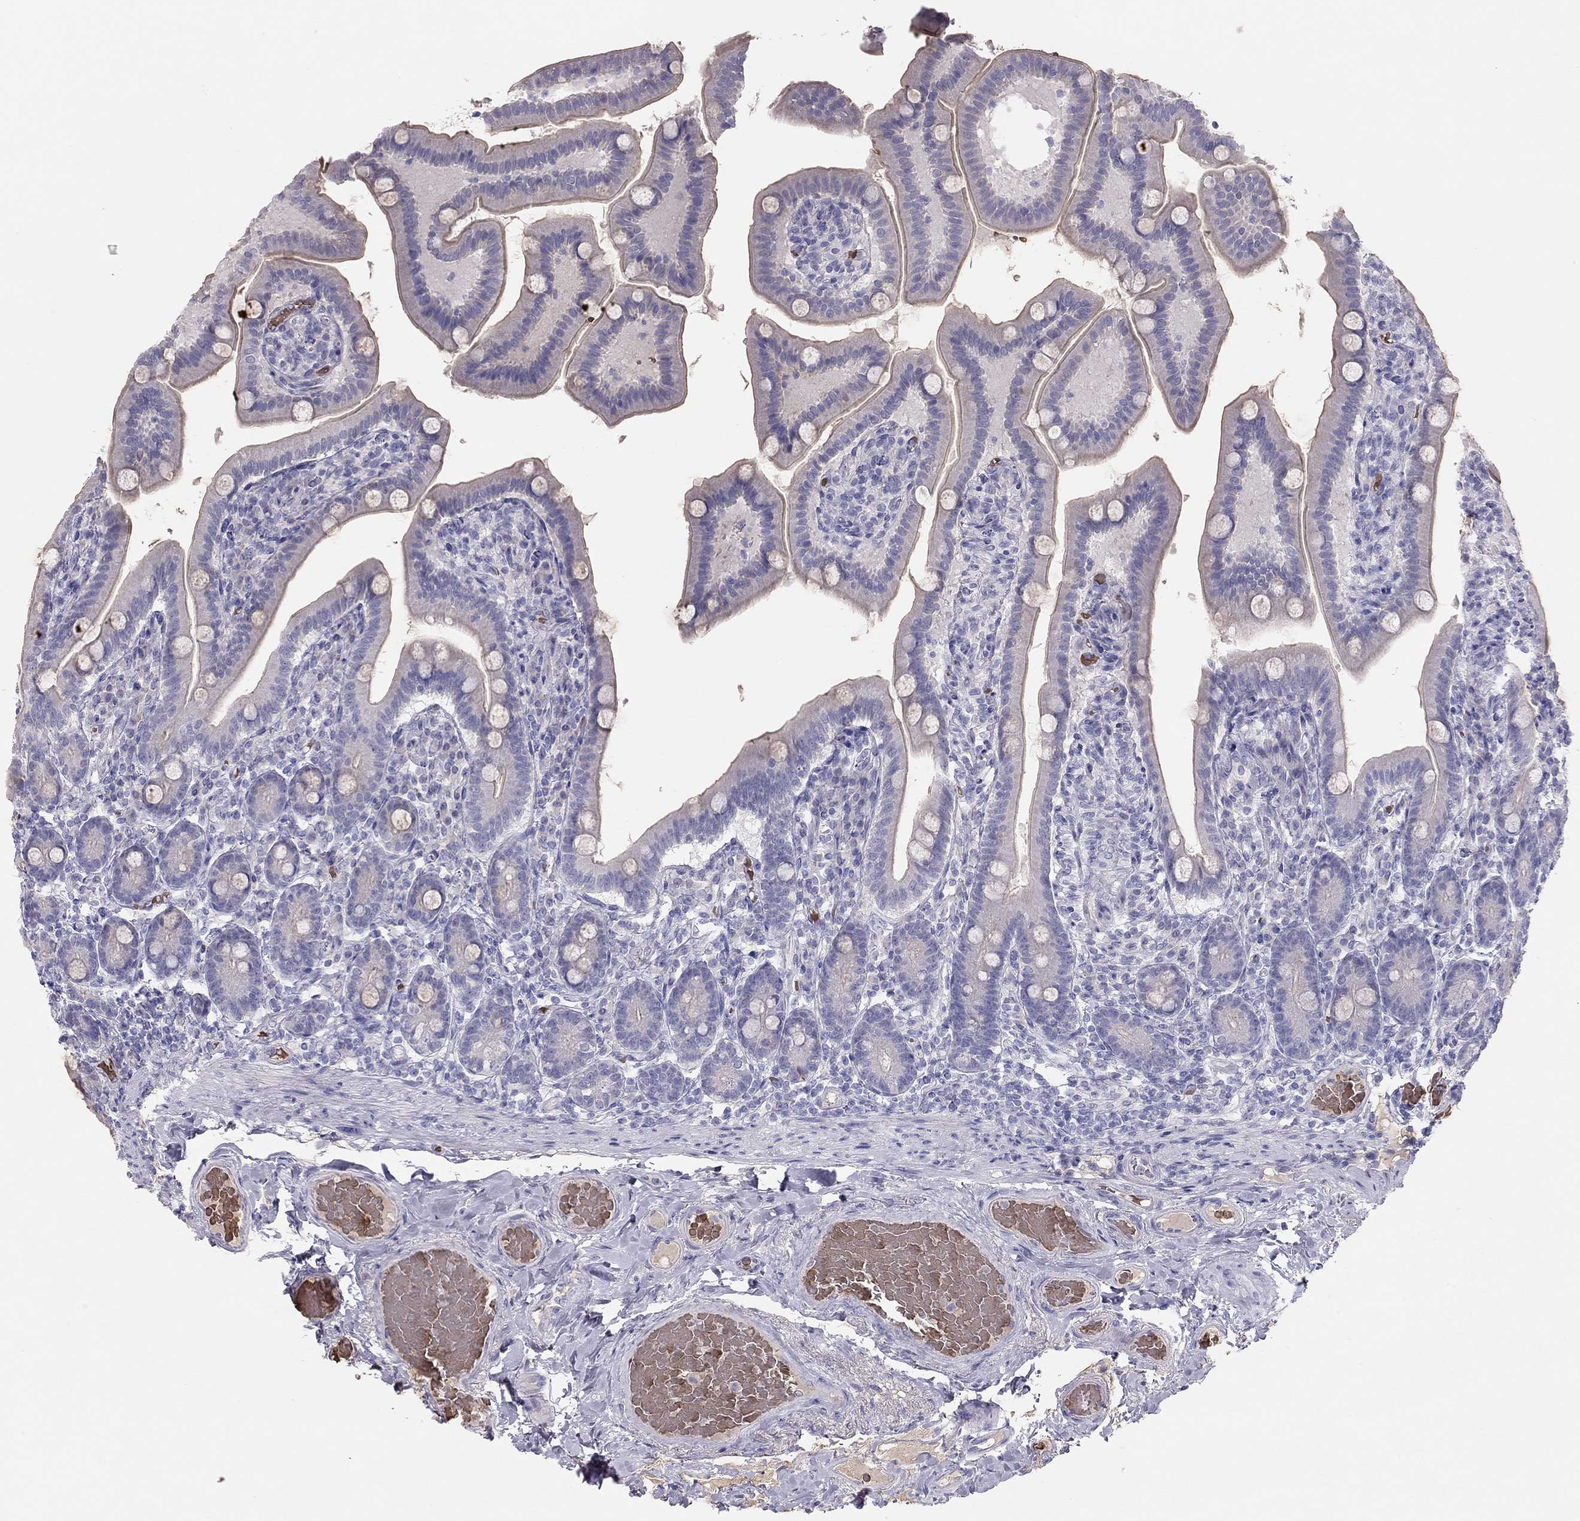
{"staining": {"intensity": "negative", "quantity": "none", "location": "none"}, "tissue": "small intestine", "cell_type": "Glandular cells", "image_type": "normal", "snomed": [{"axis": "morphology", "description": "Normal tissue, NOS"}, {"axis": "topography", "description": "Small intestine"}], "caption": "Glandular cells show no significant positivity in normal small intestine. Brightfield microscopy of immunohistochemistry stained with DAB (brown) and hematoxylin (blue), captured at high magnification.", "gene": "RHCE", "patient": {"sex": "male", "age": 66}}